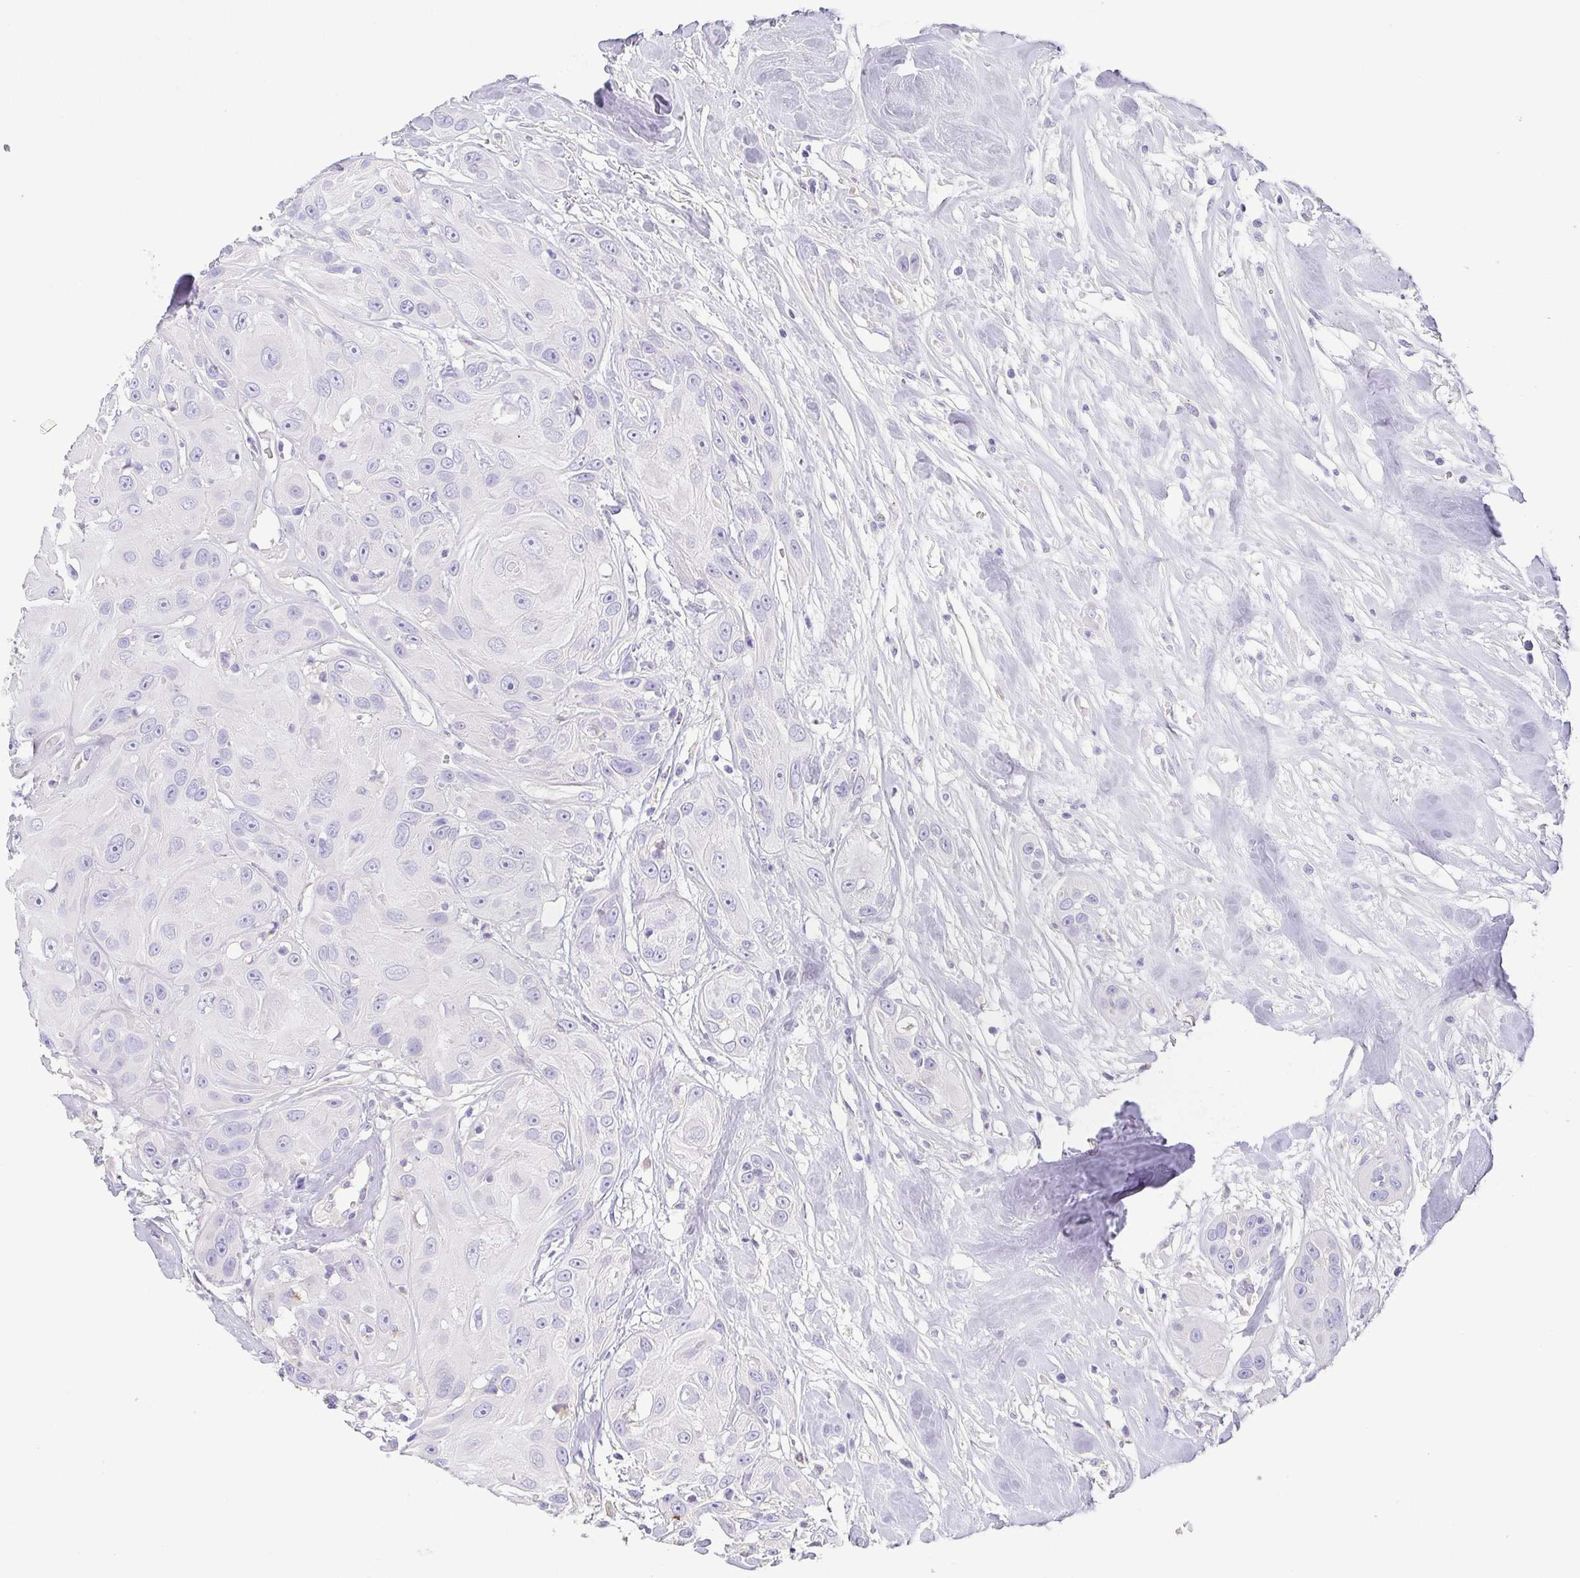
{"staining": {"intensity": "negative", "quantity": "none", "location": "none"}, "tissue": "head and neck cancer", "cell_type": "Tumor cells", "image_type": "cancer", "snomed": [{"axis": "morphology", "description": "Squamous cell carcinoma, NOS"}, {"axis": "topography", "description": "Oral tissue"}, {"axis": "topography", "description": "Head-Neck"}], "caption": "IHC image of human squamous cell carcinoma (head and neck) stained for a protein (brown), which exhibits no expression in tumor cells. (Brightfield microscopy of DAB IHC at high magnification).", "gene": "PKDREJ", "patient": {"sex": "male", "age": 77}}